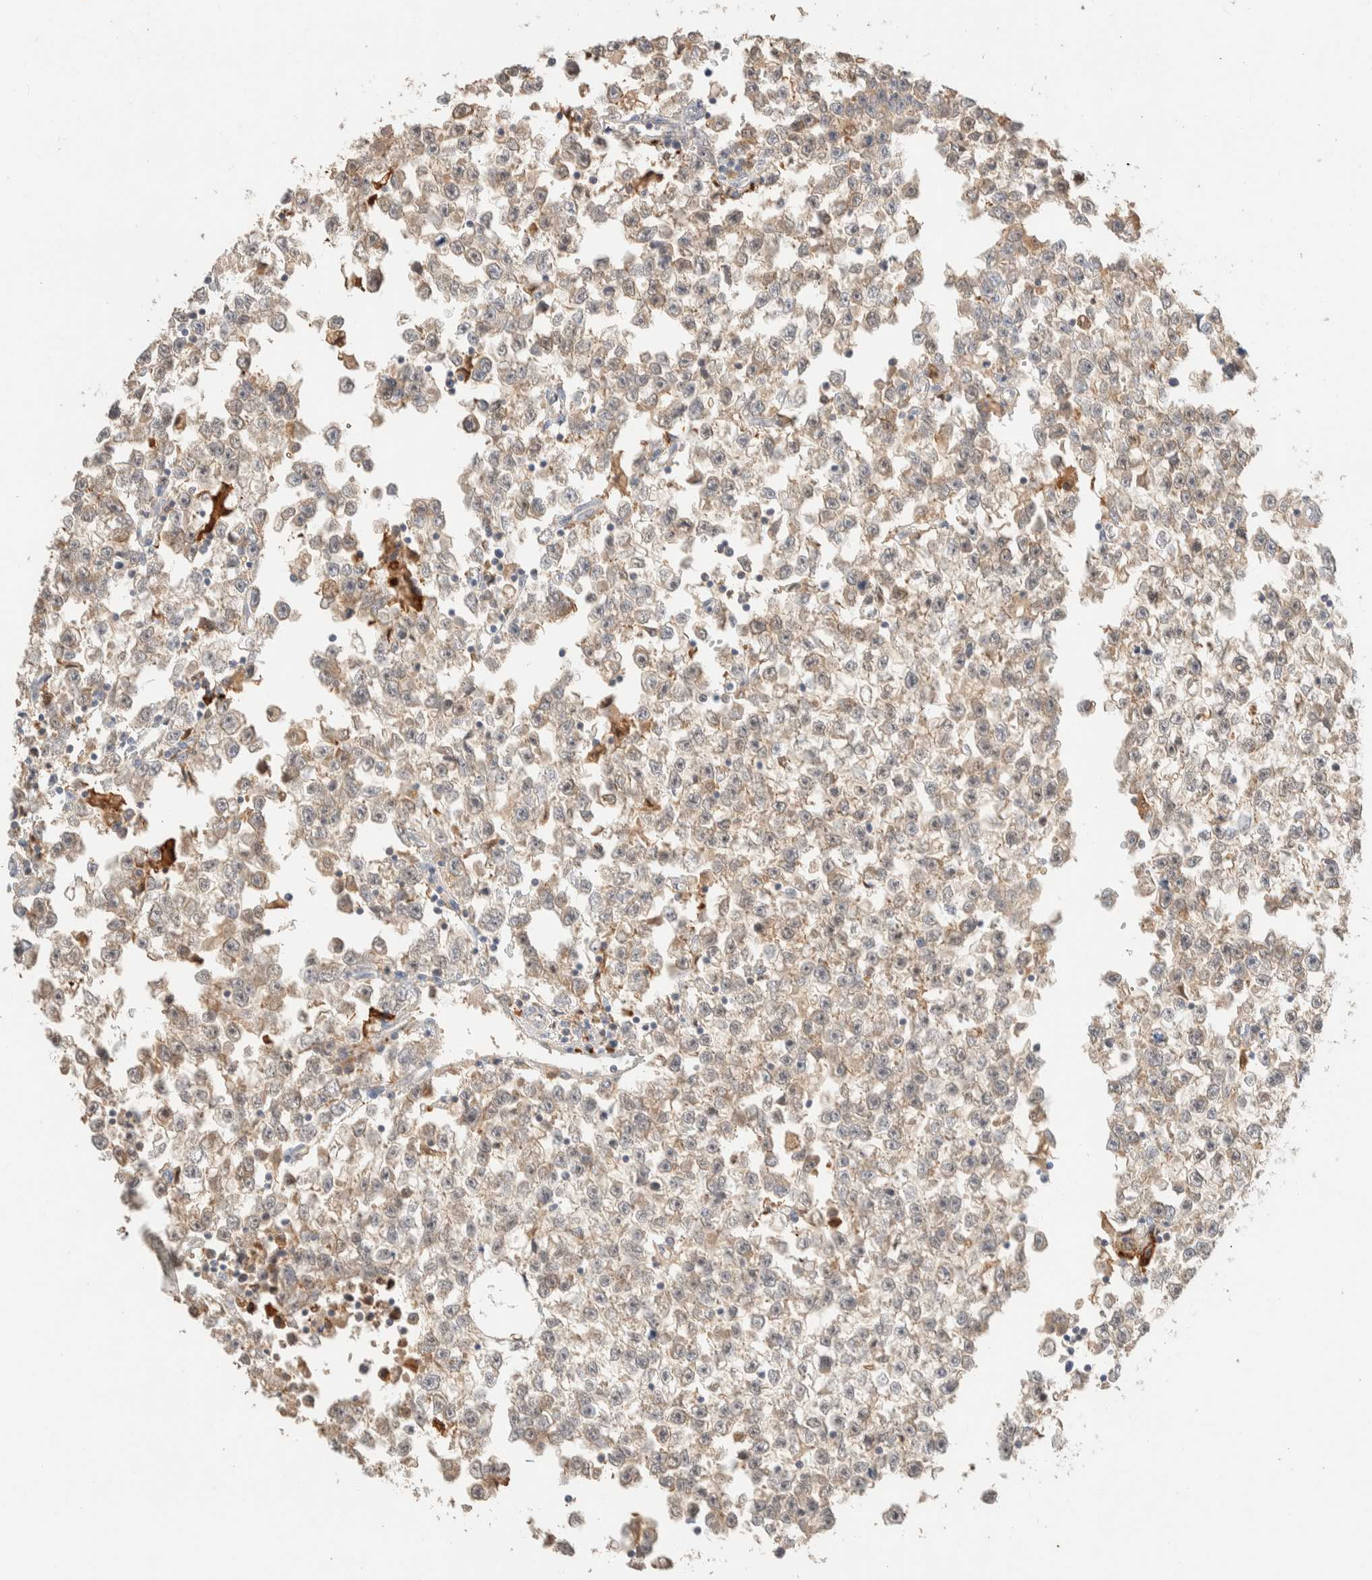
{"staining": {"intensity": "weak", "quantity": "25%-75%", "location": "cytoplasmic/membranous,nuclear"}, "tissue": "testis cancer", "cell_type": "Tumor cells", "image_type": "cancer", "snomed": [{"axis": "morphology", "description": "Seminoma, NOS"}, {"axis": "morphology", "description": "Carcinoma, Embryonal, NOS"}, {"axis": "topography", "description": "Testis"}], "caption": "Testis cancer (seminoma) stained with DAB (3,3'-diaminobenzidine) IHC demonstrates low levels of weak cytoplasmic/membranous and nuclear staining in about 25%-75% of tumor cells.", "gene": "SETD4", "patient": {"sex": "male", "age": 51}}